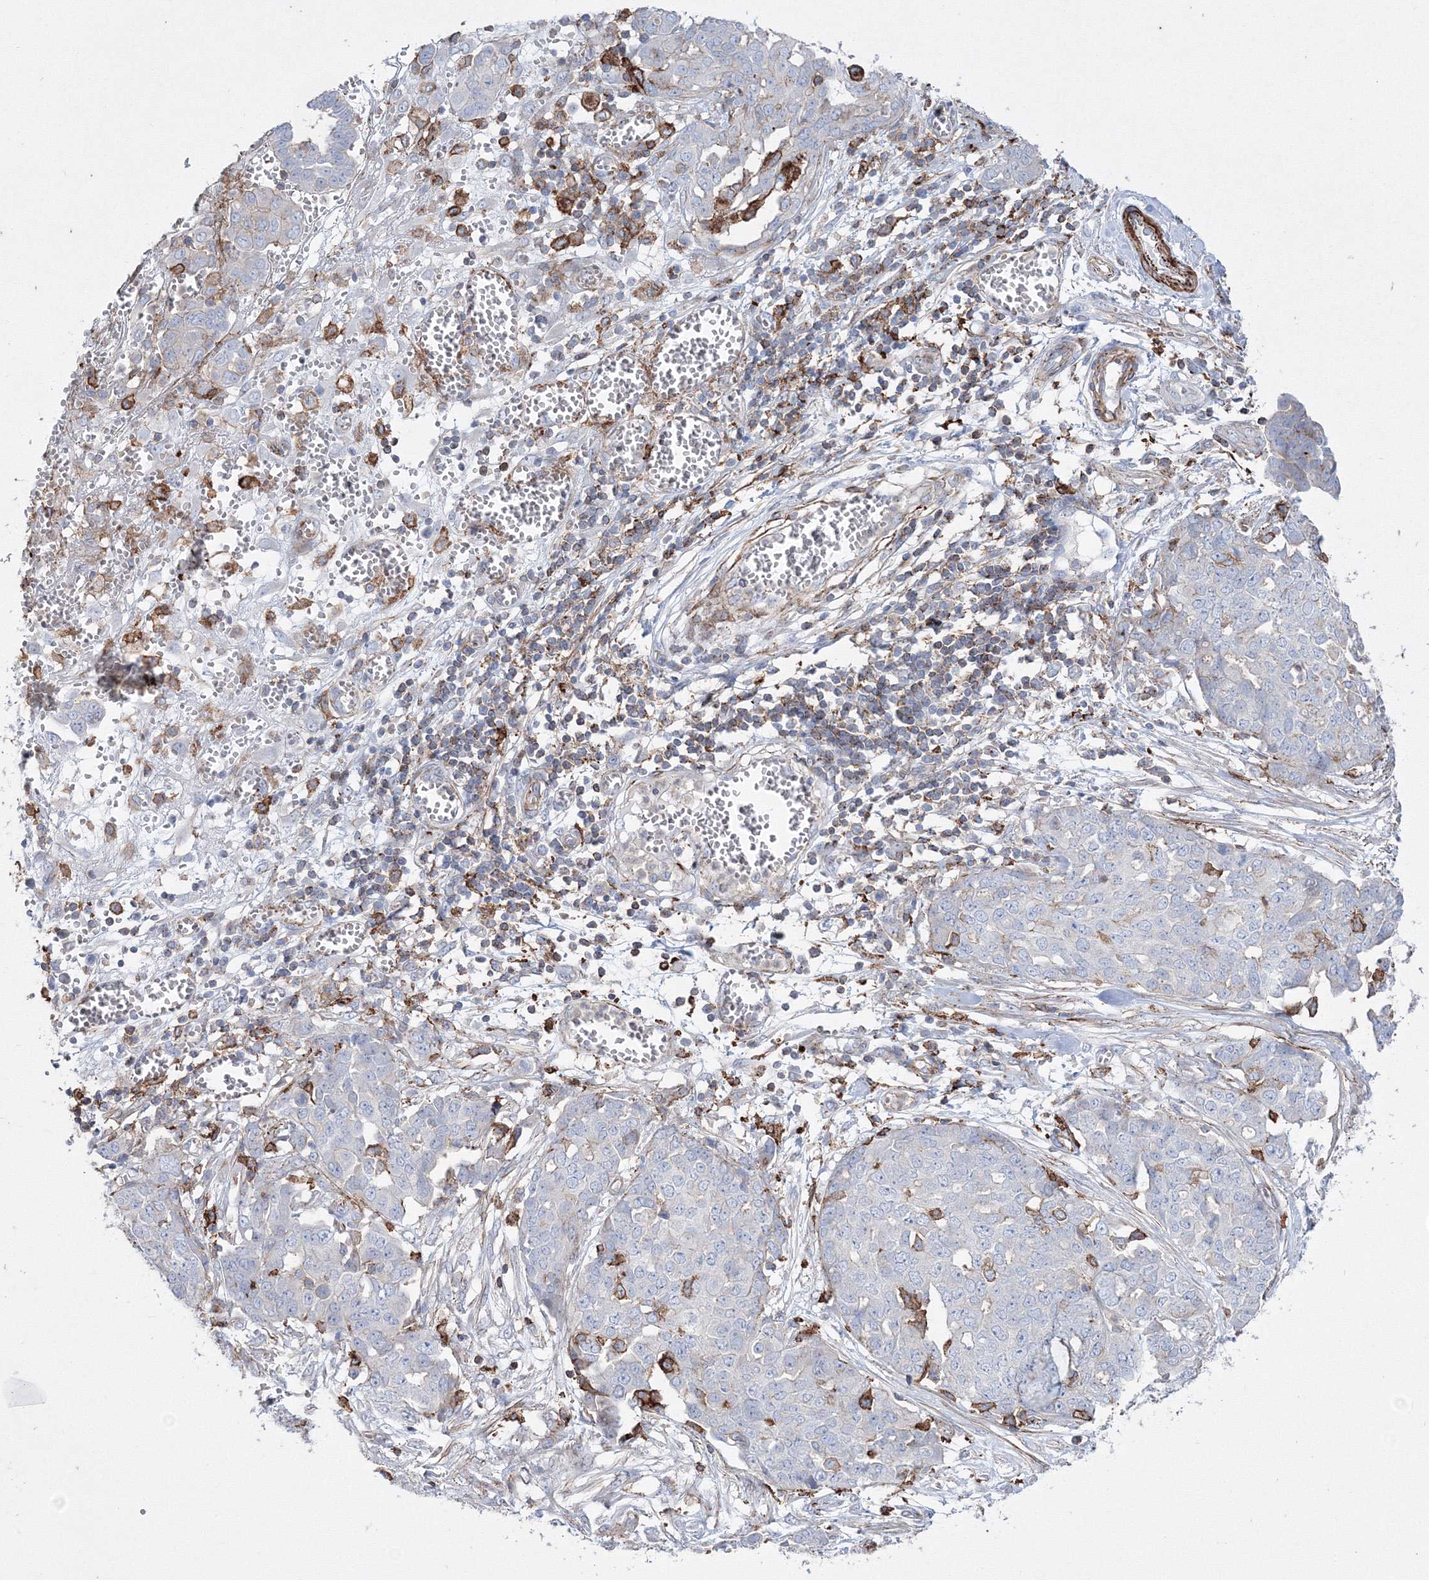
{"staining": {"intensity": "negative", "quantity": "none", "location": "none"}, "tissue": "ovarian cancer", "cell_type": "Tumor cells", "image_type": "cancer", "snomed": [{"axis": "morphology", "description": "Cystadenocarcinoma, serous, NOS"}, {"axis": "topography", "description": "Soft tissue"}, {"axis": "topography", "description": "Ovary"}], "caption": "Immunohistochemistry (IHC) of ovarian cancer exhibits no expression in tumor cells.", "gene": "GPR82", "patient": {"sex": "female", "age": 57}}